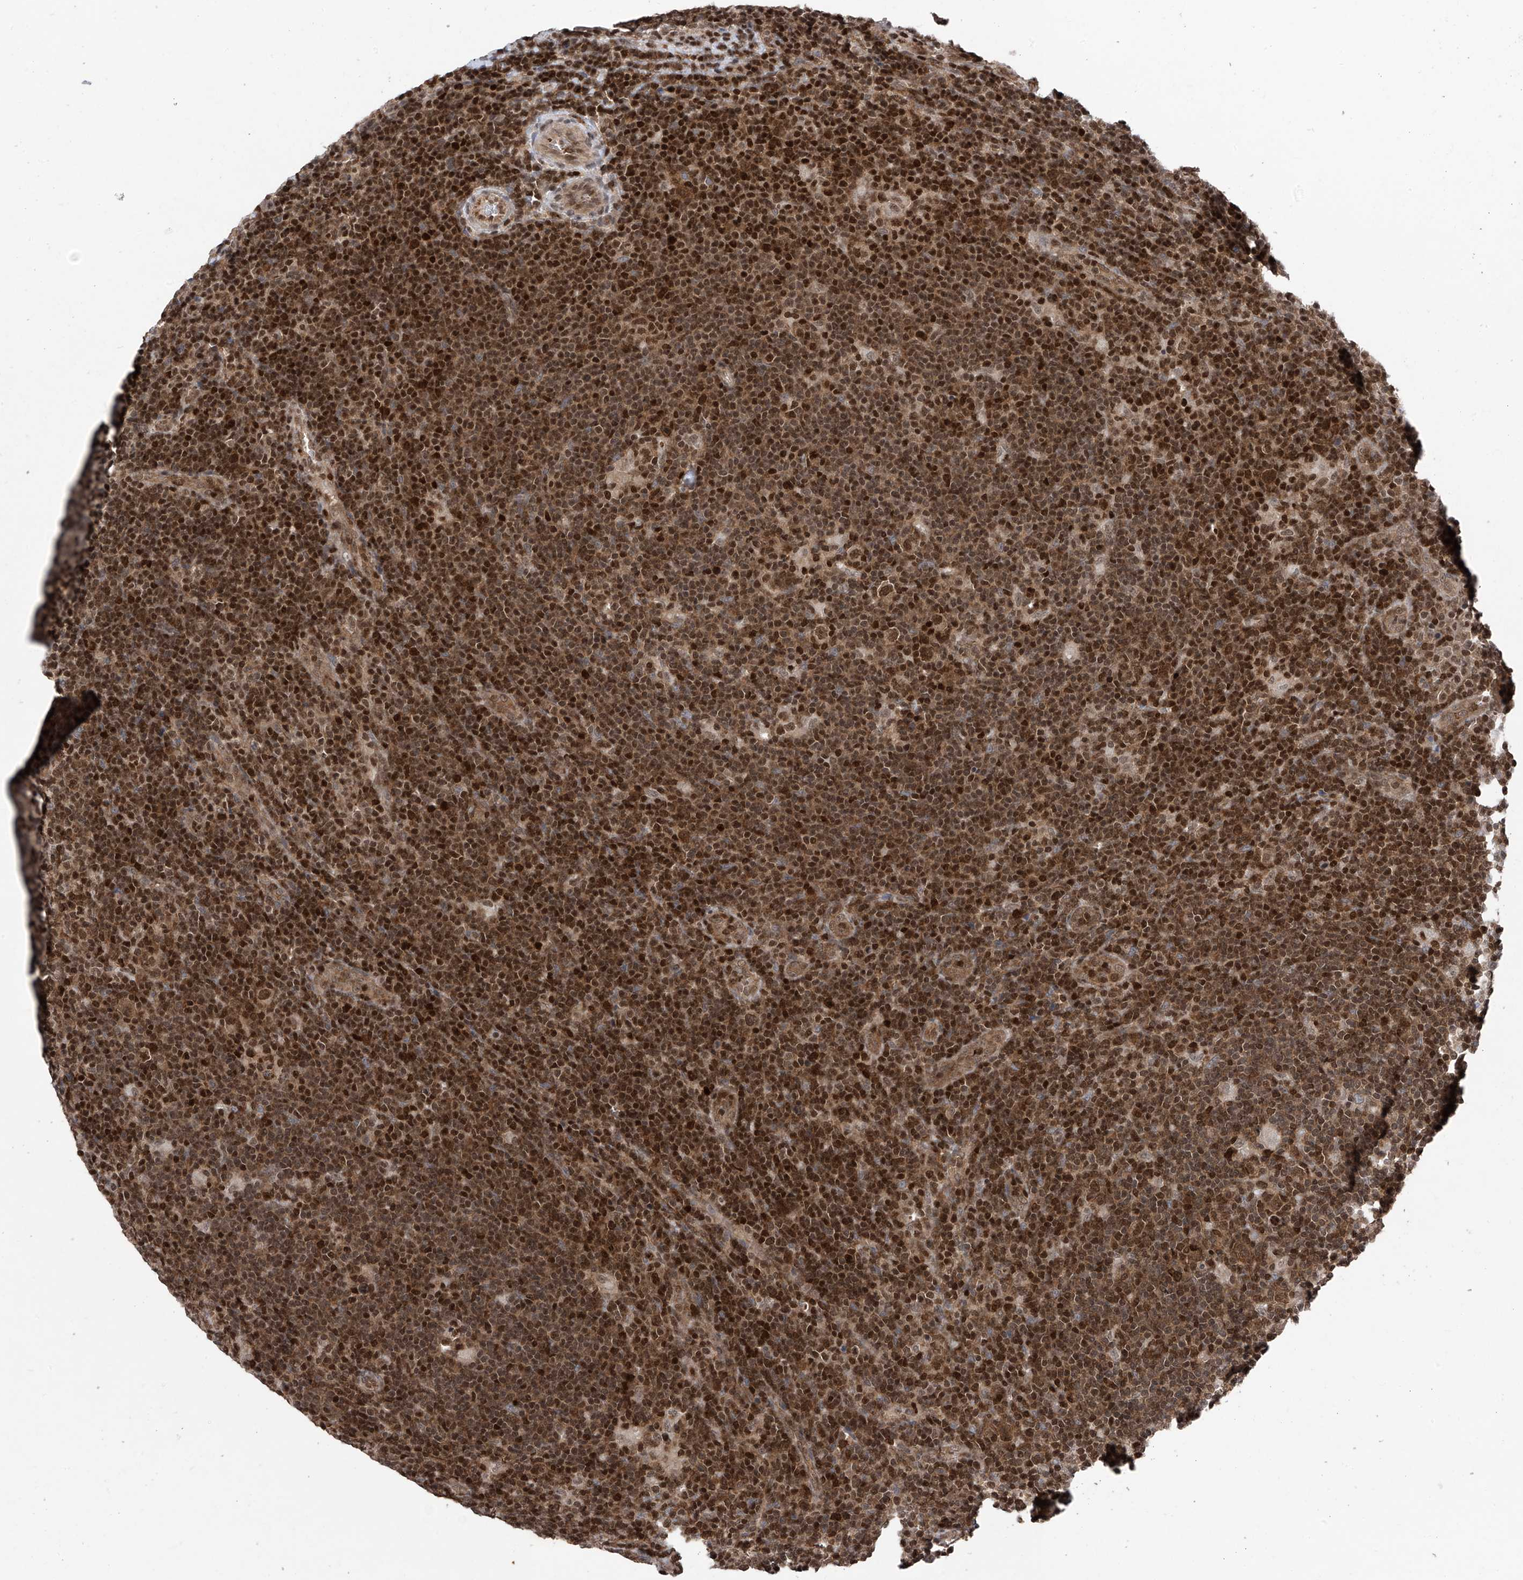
{"staining": {"intensity": "strong", "quantity": "25%-75%", "location": "cytoplasmic/membranous,nuclear"}, "tissue": "lymphoma", "cell_type": "Tumor cells", "image_type": "cancer", "snomed": [{"axis": "morphology", "description": "Hodgkin's disease, NOS"}, {"axis": "topography", "description": "Lymph node"}], "caption": "There is high levels of strong cytoplasmic/membranous and nuclear staining in tumor cells of Hodgkin's disease, as demonstrated by immunohistochemical staining (brown color).", "gene": "DNAJC9", "patient": {"sex": "female", "age": 57}}